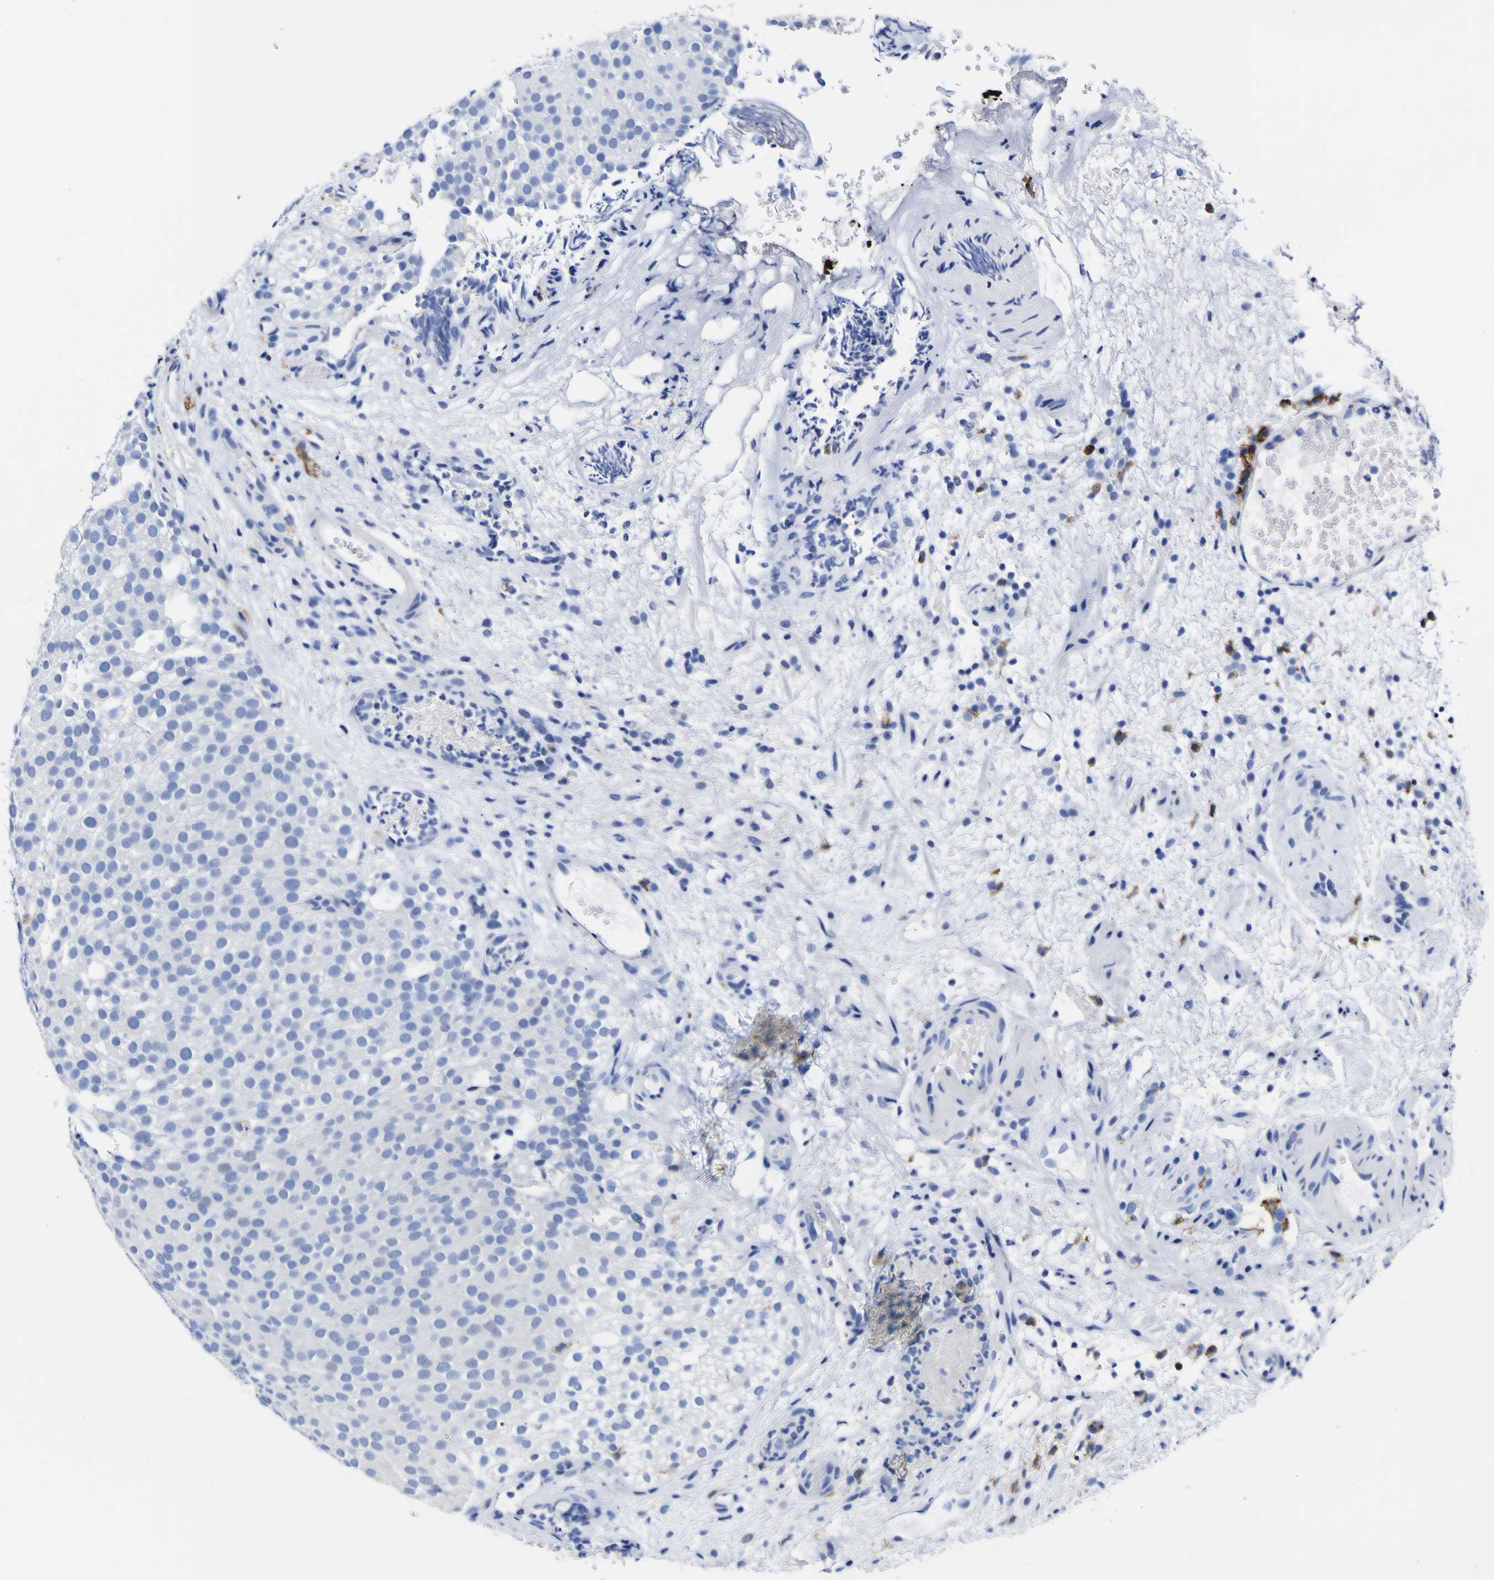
{"staining": {"intensity": "negative", "quantity": "none", "location": "none"}, "tissue": "urothelial cancer", "cell_type": "Tumor cells", "image_type": "cancer", "snomed": [{"axis": "morphology", "description": "Urothelial carcinoma, Low grade"}, {"axis": "topography", "description": "Urinary bladder"}], "caption": "Urothelial carcinoma (low-grade) was stained to show a protein in brown. There is no significant positivity in tumor cells. Nuclei are stained in blue.", "gene": "HLA-DQA1", "patient": {"sex": "male", "age": 78}}